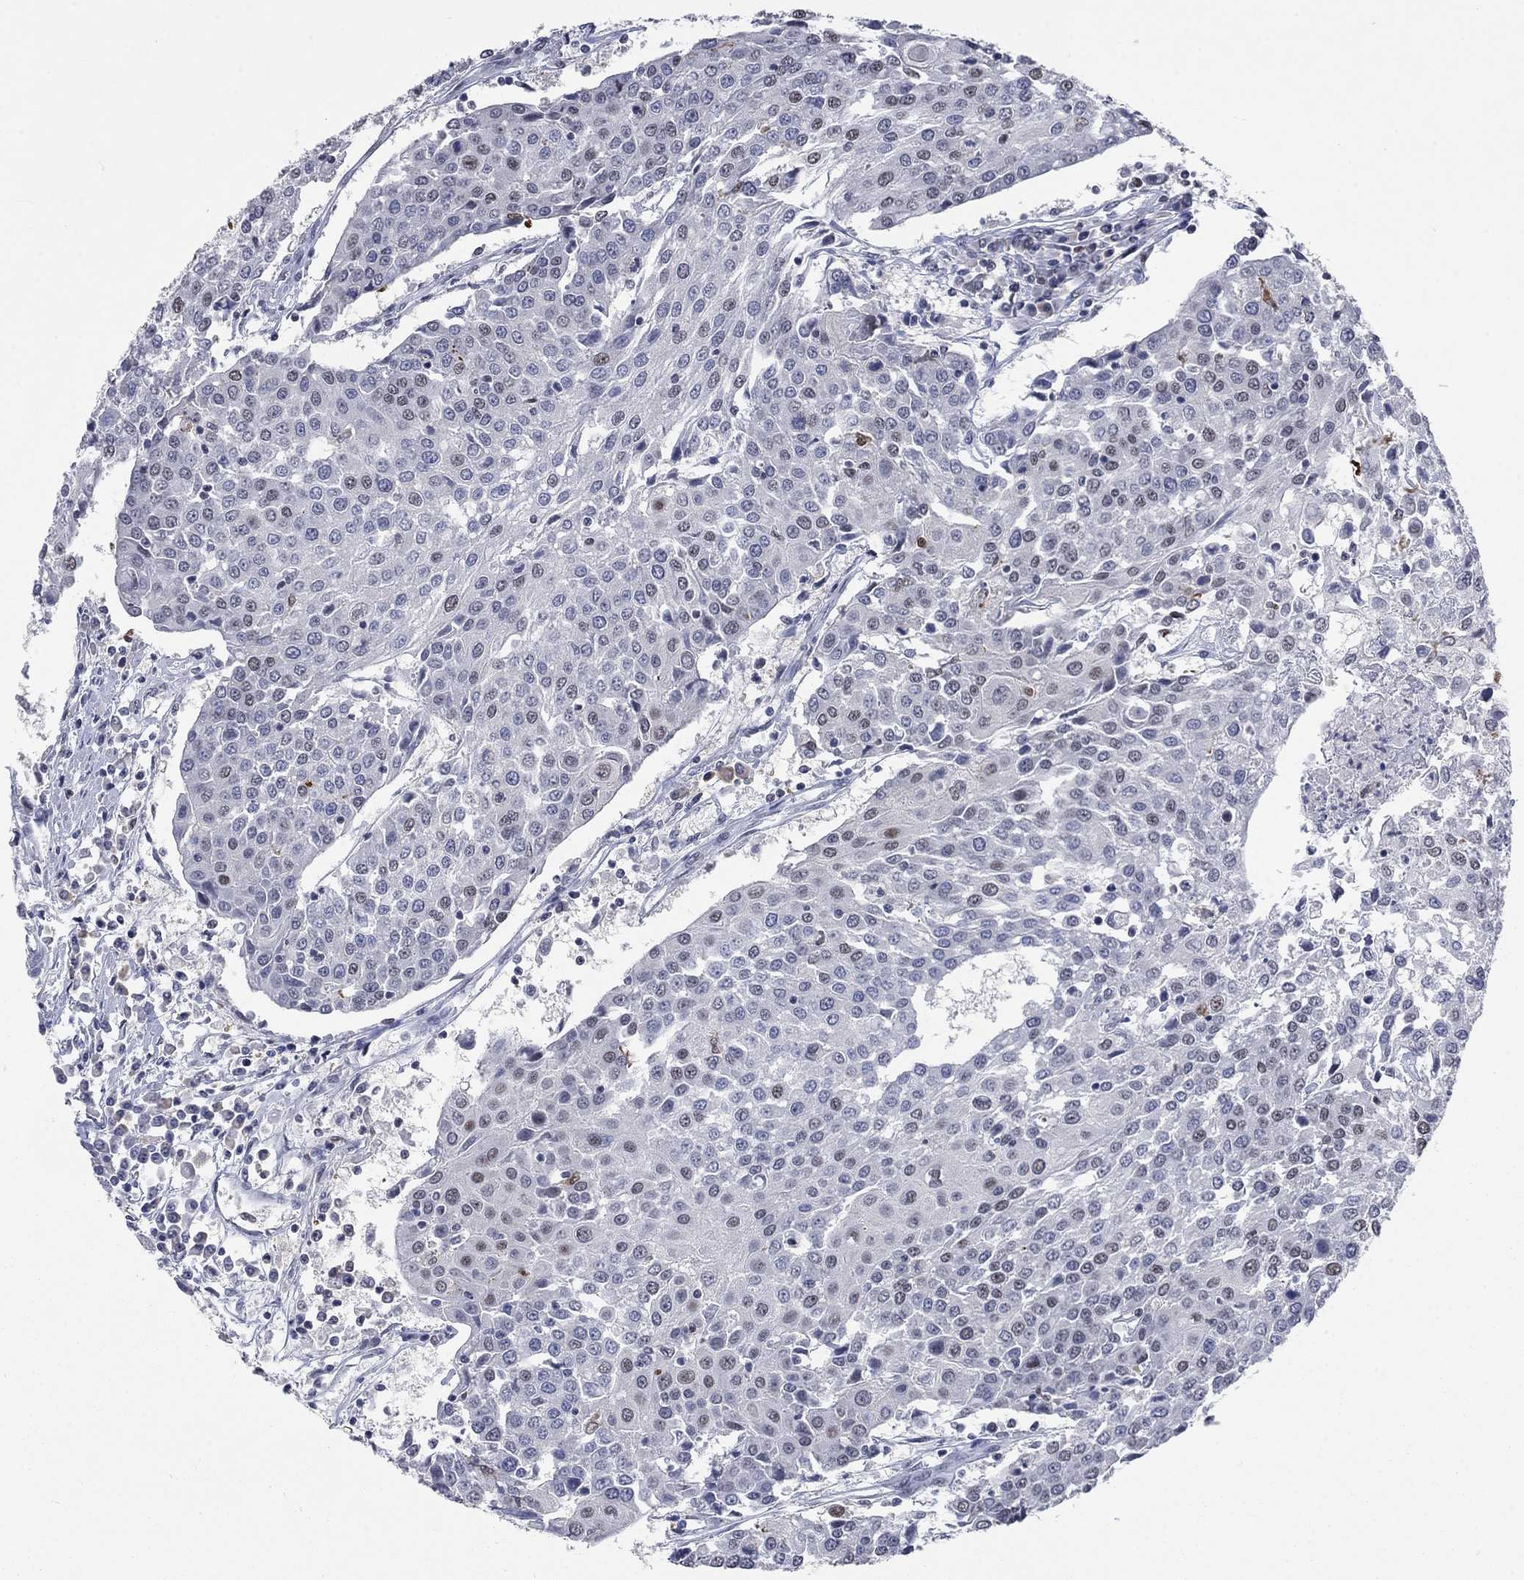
{"staining": {"intensity": "negative", "quantity": "none", "location": "none"}, "tissue": "urothelial cancer", "cell_type": "Tumor cells", "image_type": "cancer", "snomed": [{"axis": "morphology", "description": "Urothelial carcinoma, High grade"}, {"axis": "topography", "description": "Urinary bladder"}], "caption": "IHC photomicrograph of urothelial carcinoma (high-grade) stained for a protein (brown), which displays no positivity in tumor cells.", "gene": "HCFC1", "patient": {"sex": "female", "age": 85}}